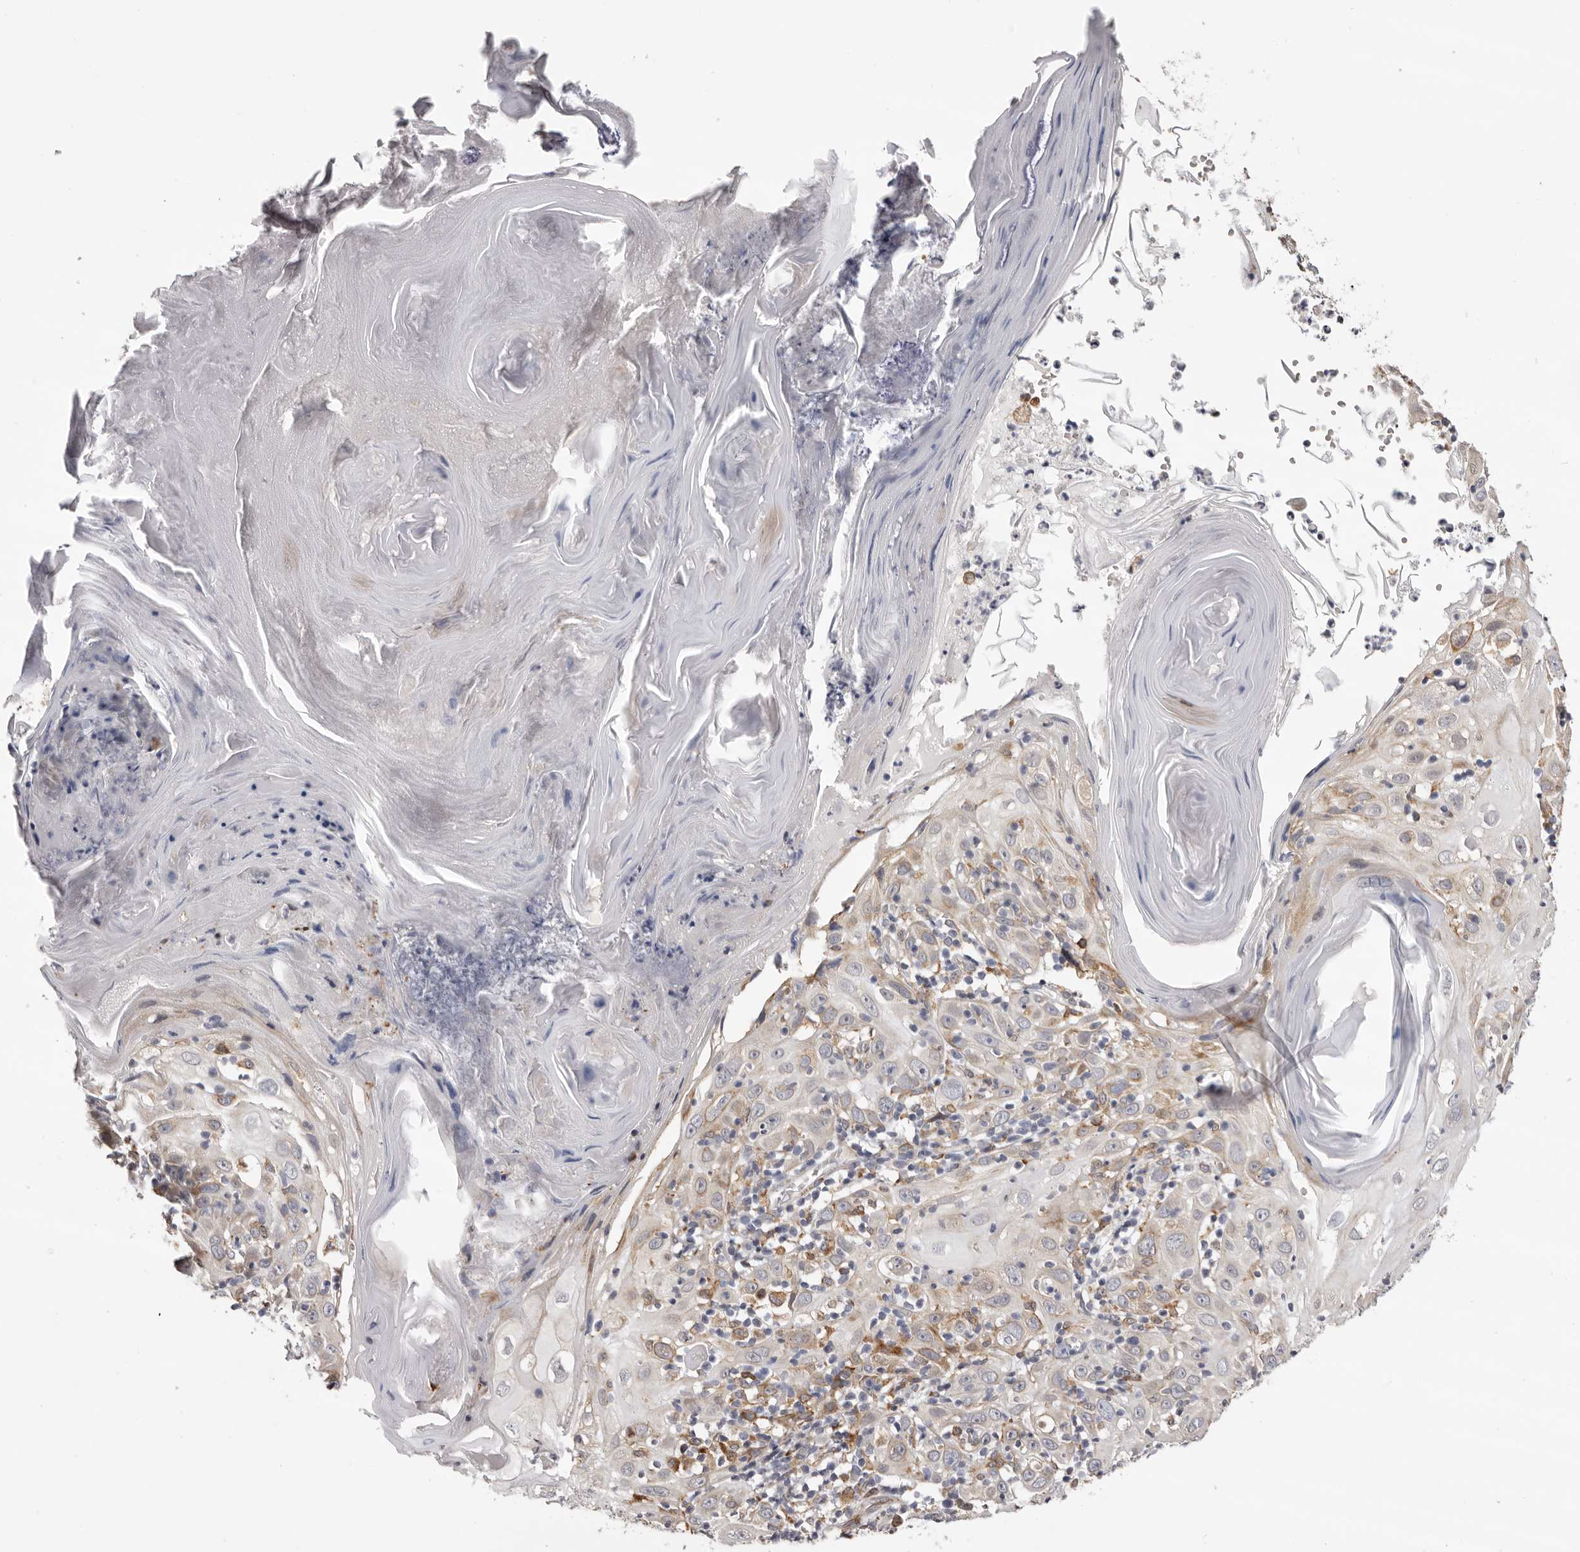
{"staining": {"intensity": "weak", "quantity": "<25%", "location": "cytoplasmic/membranous"}, "tissue": "skin cancer", "cell_type": "Tumor cells", "image_type": "cancer", "snomed": [{"axis": "morphology", "description": "Squamous cell carcinoma, NOS"}, {"axis": "topography", "description": "Skin"}], "caption": "Human squamous cell carcinoma (skin) stained for a protein using IHC shows no staining in tumor cells.", "gene": "PIGX", "patient": {"sex": "female", "age": 88}}